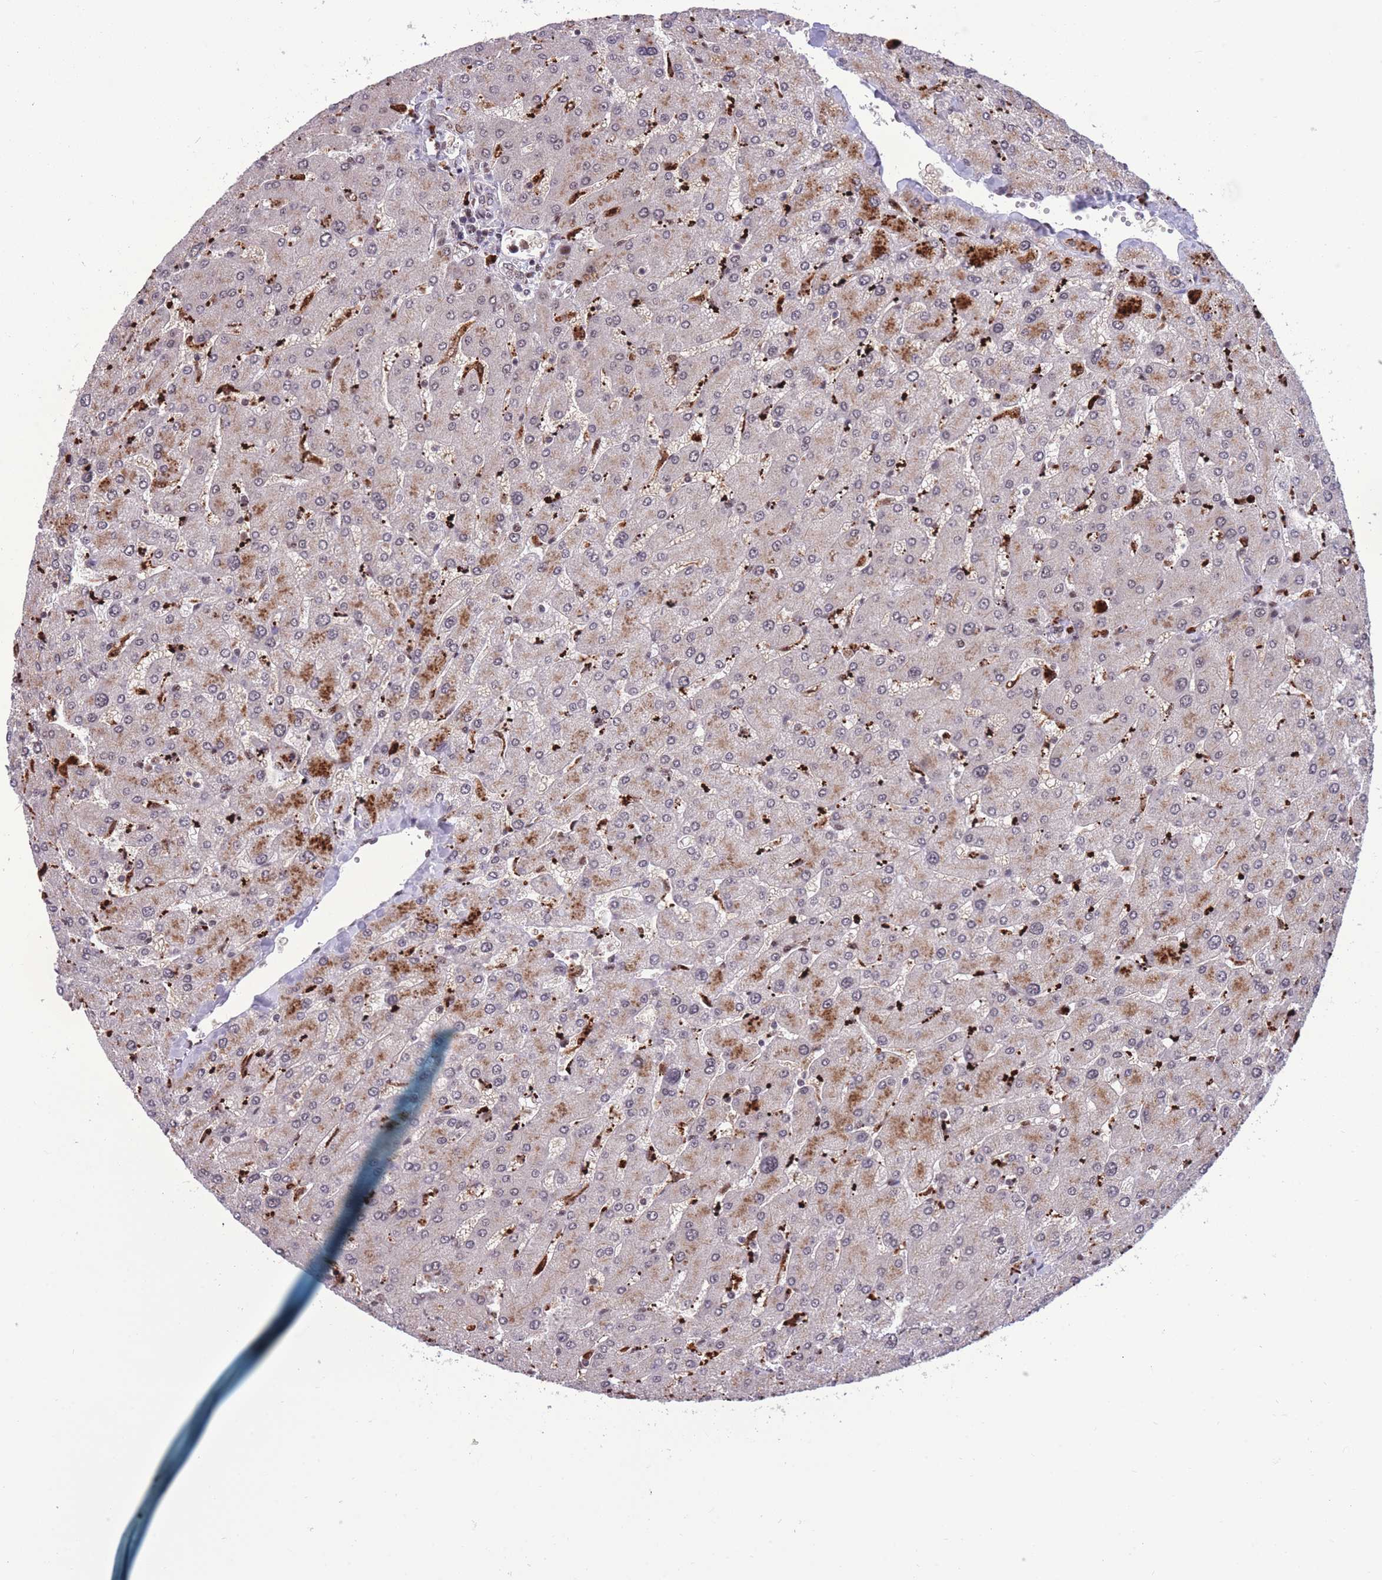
{"staining": {"intensity": "moderate", "quantity": ">75%", "location": "nuclear"}, "tissue": "liver", "cell_type": "Cholangiocytes", "image_type": "normal", "snomed": [{"axis": "morphology", "description": "Normal tissue, NOS"}, {"axis": "topography", "description": "Liver"}], "caption": "Liver stained for a protein (brown) reveals moderate nuclear positive staining in about >75% of cholangiocytes.", "gene": "PRPF19", "patient": {"sex": "male", "age": 55}}